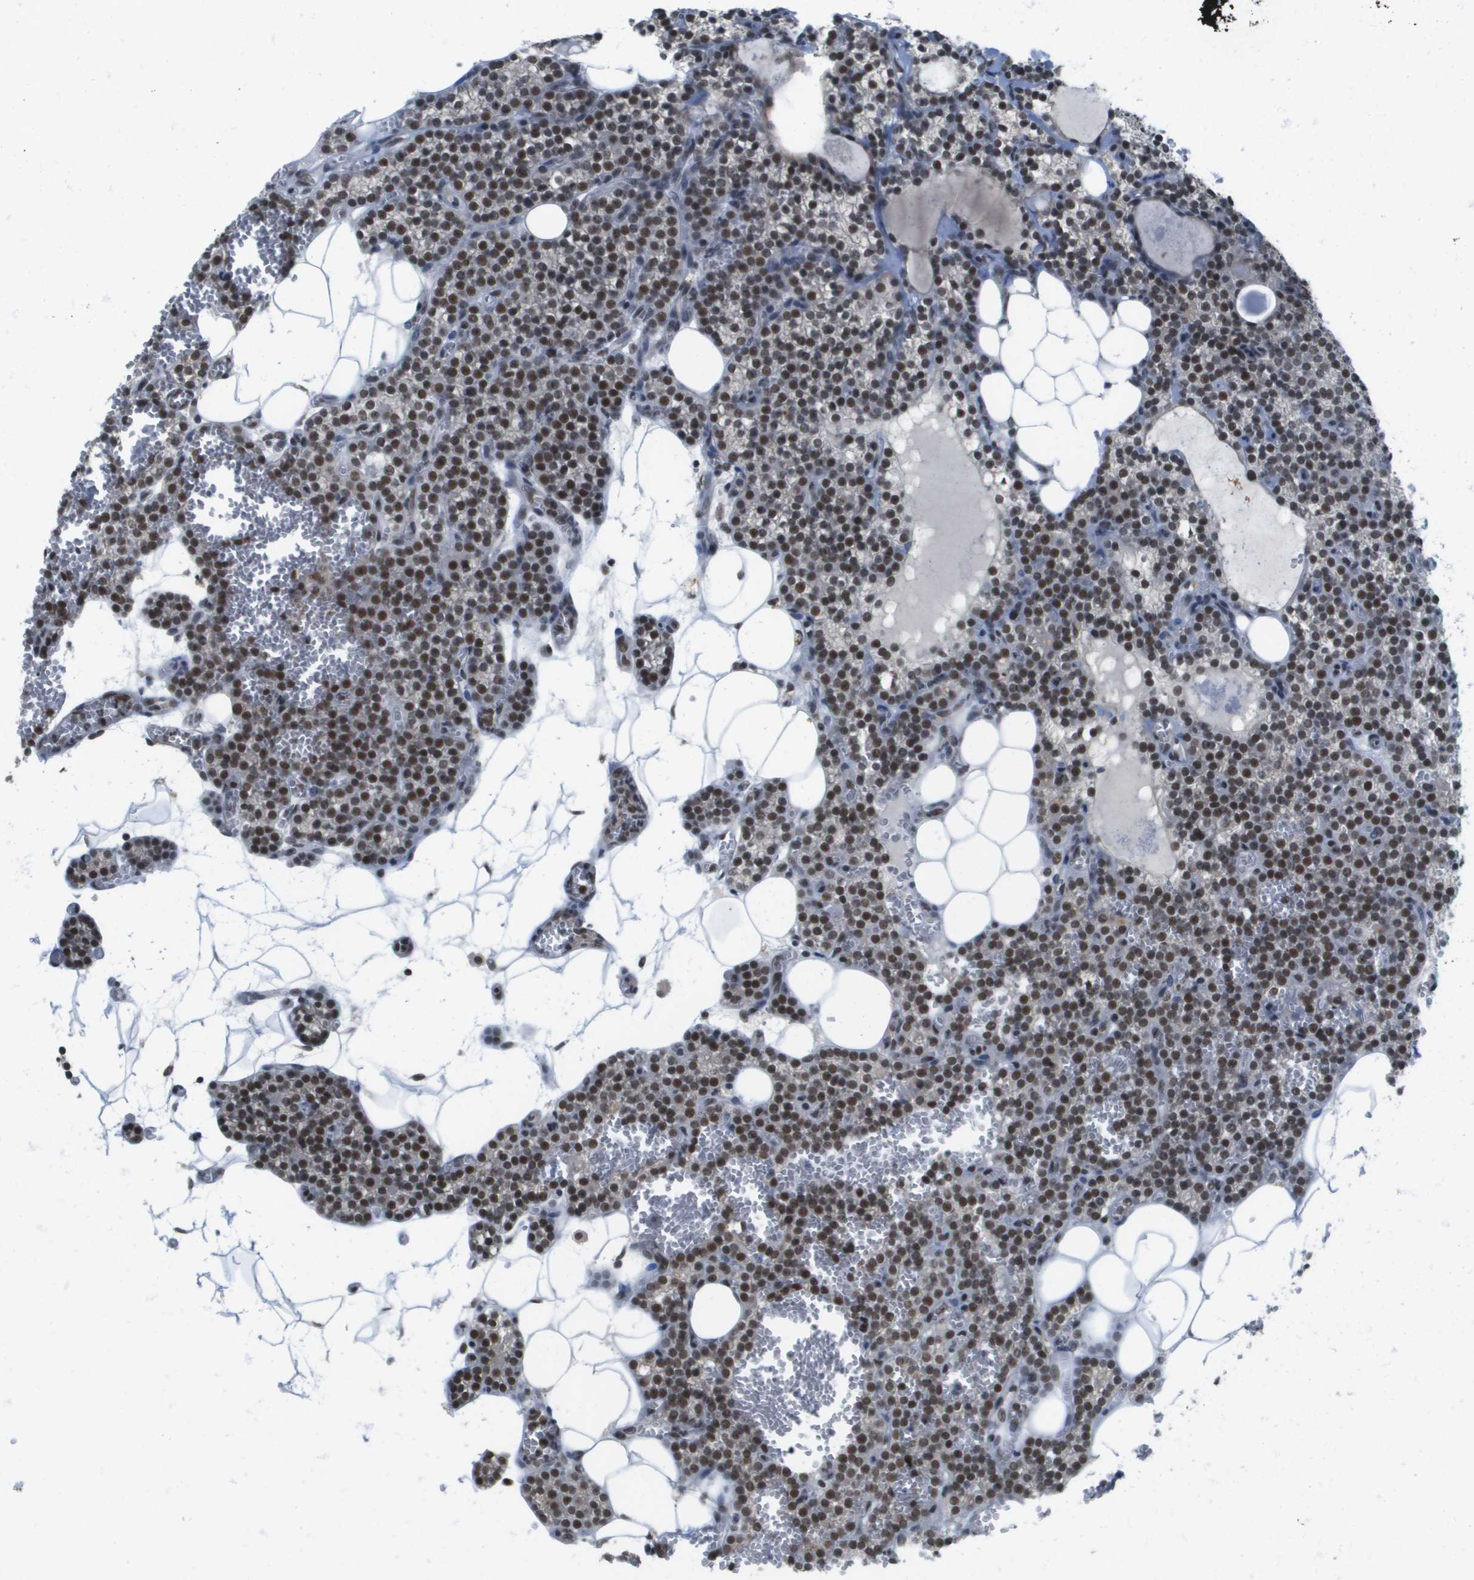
{"staining": {"intensity": "moderate", "quantity": ">75%", "location": "nuclear"}, "tissue": "parathyroid gland", "cell_type": "Glandular cells", "image_type": "normal", "snomed": [{"axis": "morphology", "description": "Normal tissue, NOS"}, {"axis": "morphology", "description": "Adenoma, NOS"}, {"axis": "topography", "description": "Parathyroid gland"}], "caption": "Parathyroid gland stained with immunohistochemistry shows moderate nuclear positivity in about >75% of glandular cells. Nuclei are stained in blue.", "gene": "ISY1", "patient": {"sex": "female", "age": 58}}